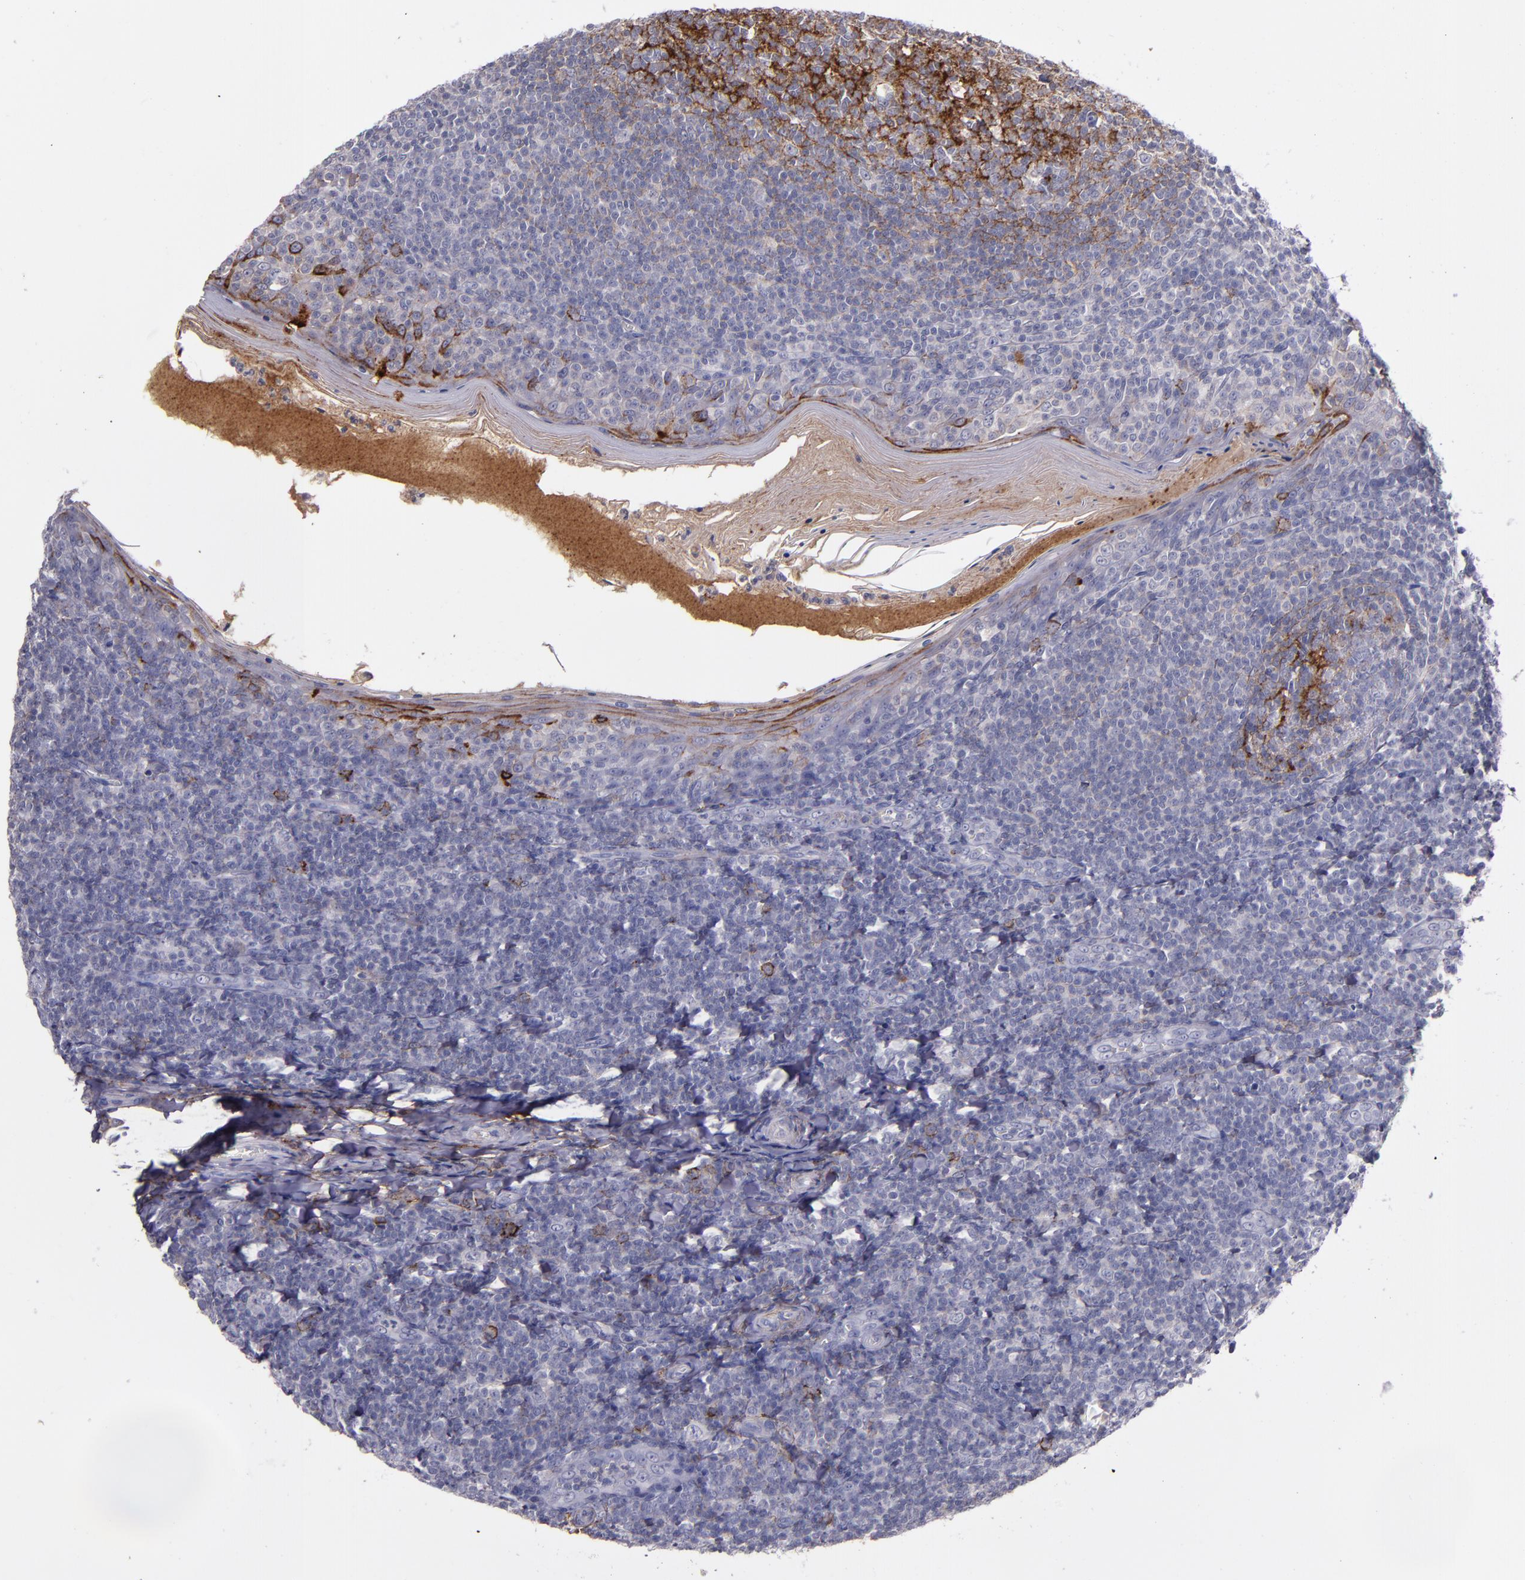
{"staining": {"intensity": "strong", "quantity": "<25%", "location": "cytoplasmic/membranous"}, "tissue": "tonsil", "cell_type": "Germinal center cells", "image_type": "normal", "snomed": [{"axis": "morphology", "description": "Normal tissue, NOS"}, {"axis": "topography", "description": "Tonsil"}], "caption": "There is medium levels of strong cytoplasmic/membranous staining in germinal center cells of unremarkable tonsil, as demonstrated by immunohistochemical staining (brown color).", "gene": "MFGE8", "patient": {"sex": "male", "age": 31}}